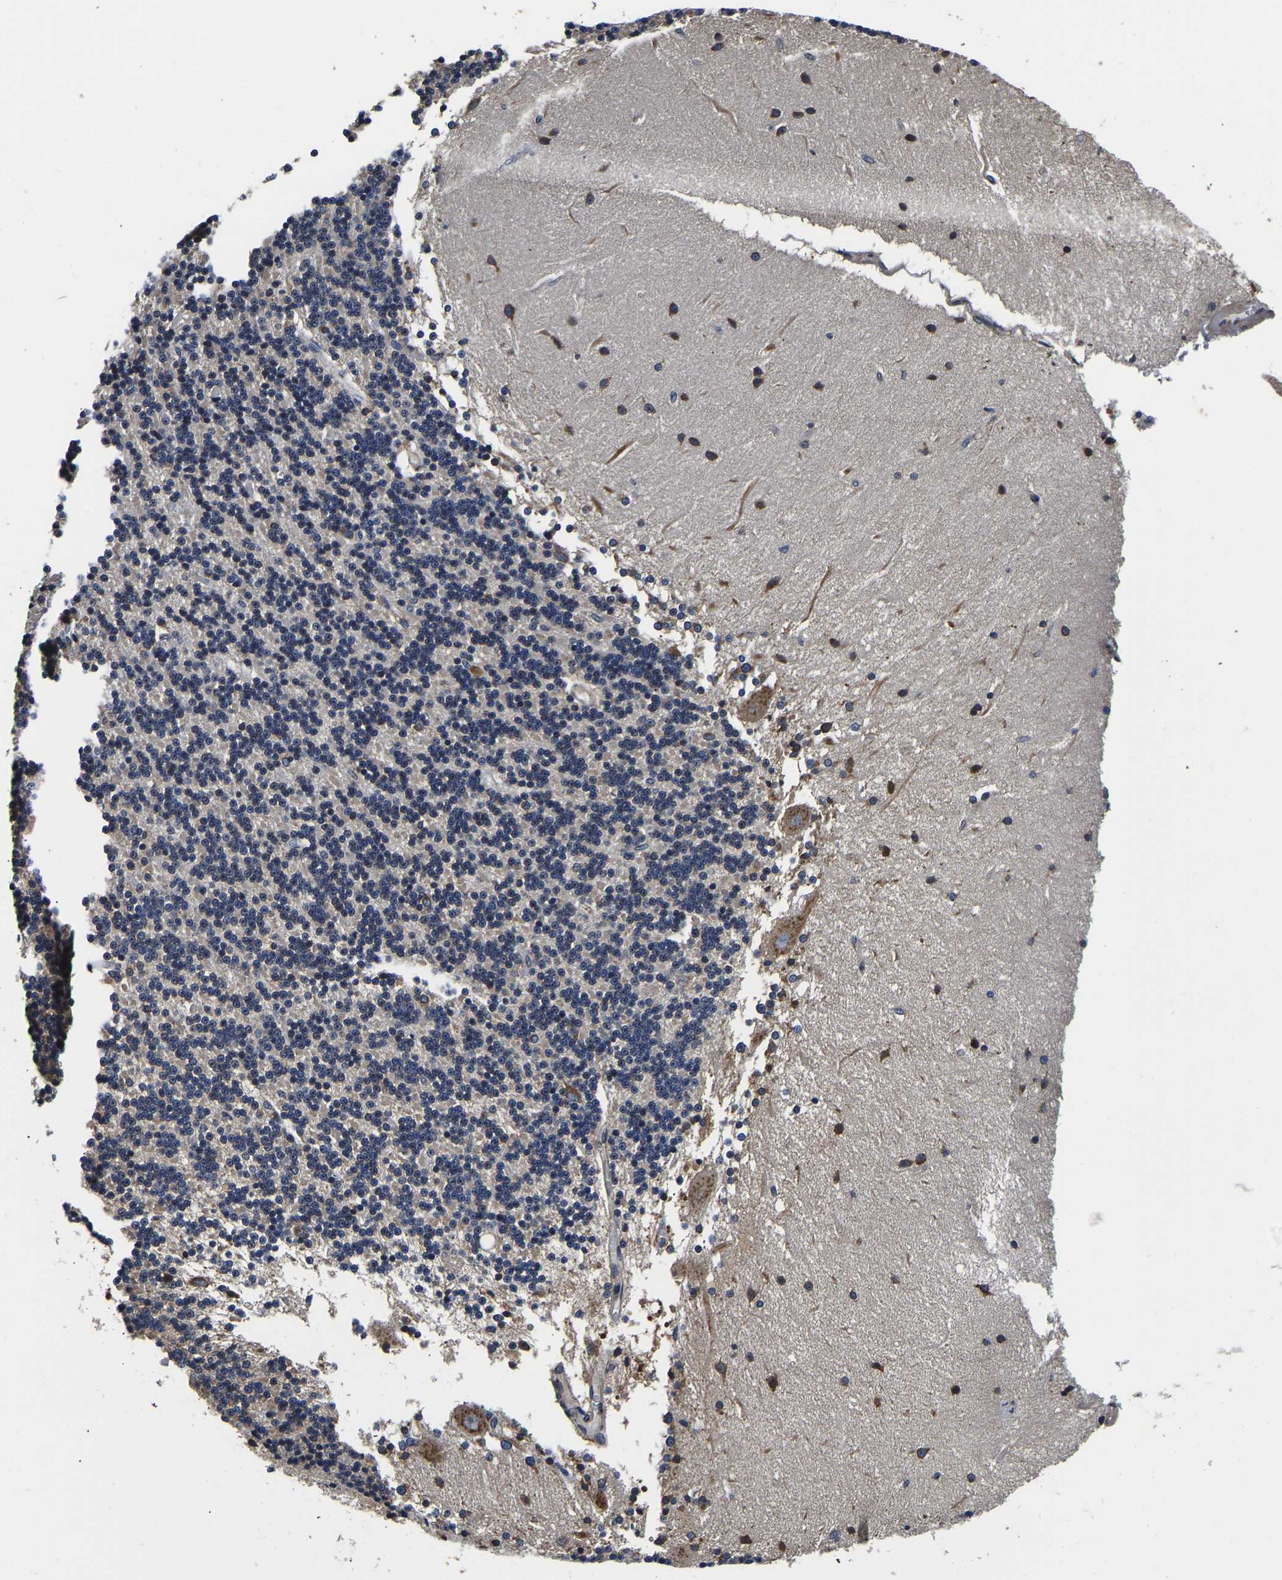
{"staining": {"intensity": "moderate", "quantity": "<25%", "location": "cytoplasmic/membranous"}, "tissue": "cerebellum", "cell_type": "Cells in granular layer", "image_type": "normal", "snomed": [{"axis": "morphology", "description": "Normal tissue, NOS"}, {"axis": "topography", "description": "Cerebellum"}], "caption": "A high-resolution histopathology image shows immunohistochemistry (IHC) staining of normal cerebellum, which displays moderate cytoplasmic/membranous expression in about <25% of cells in granular layer.", "gene": "RABAC1", "patient": {"sex": "female", "age": 54}}